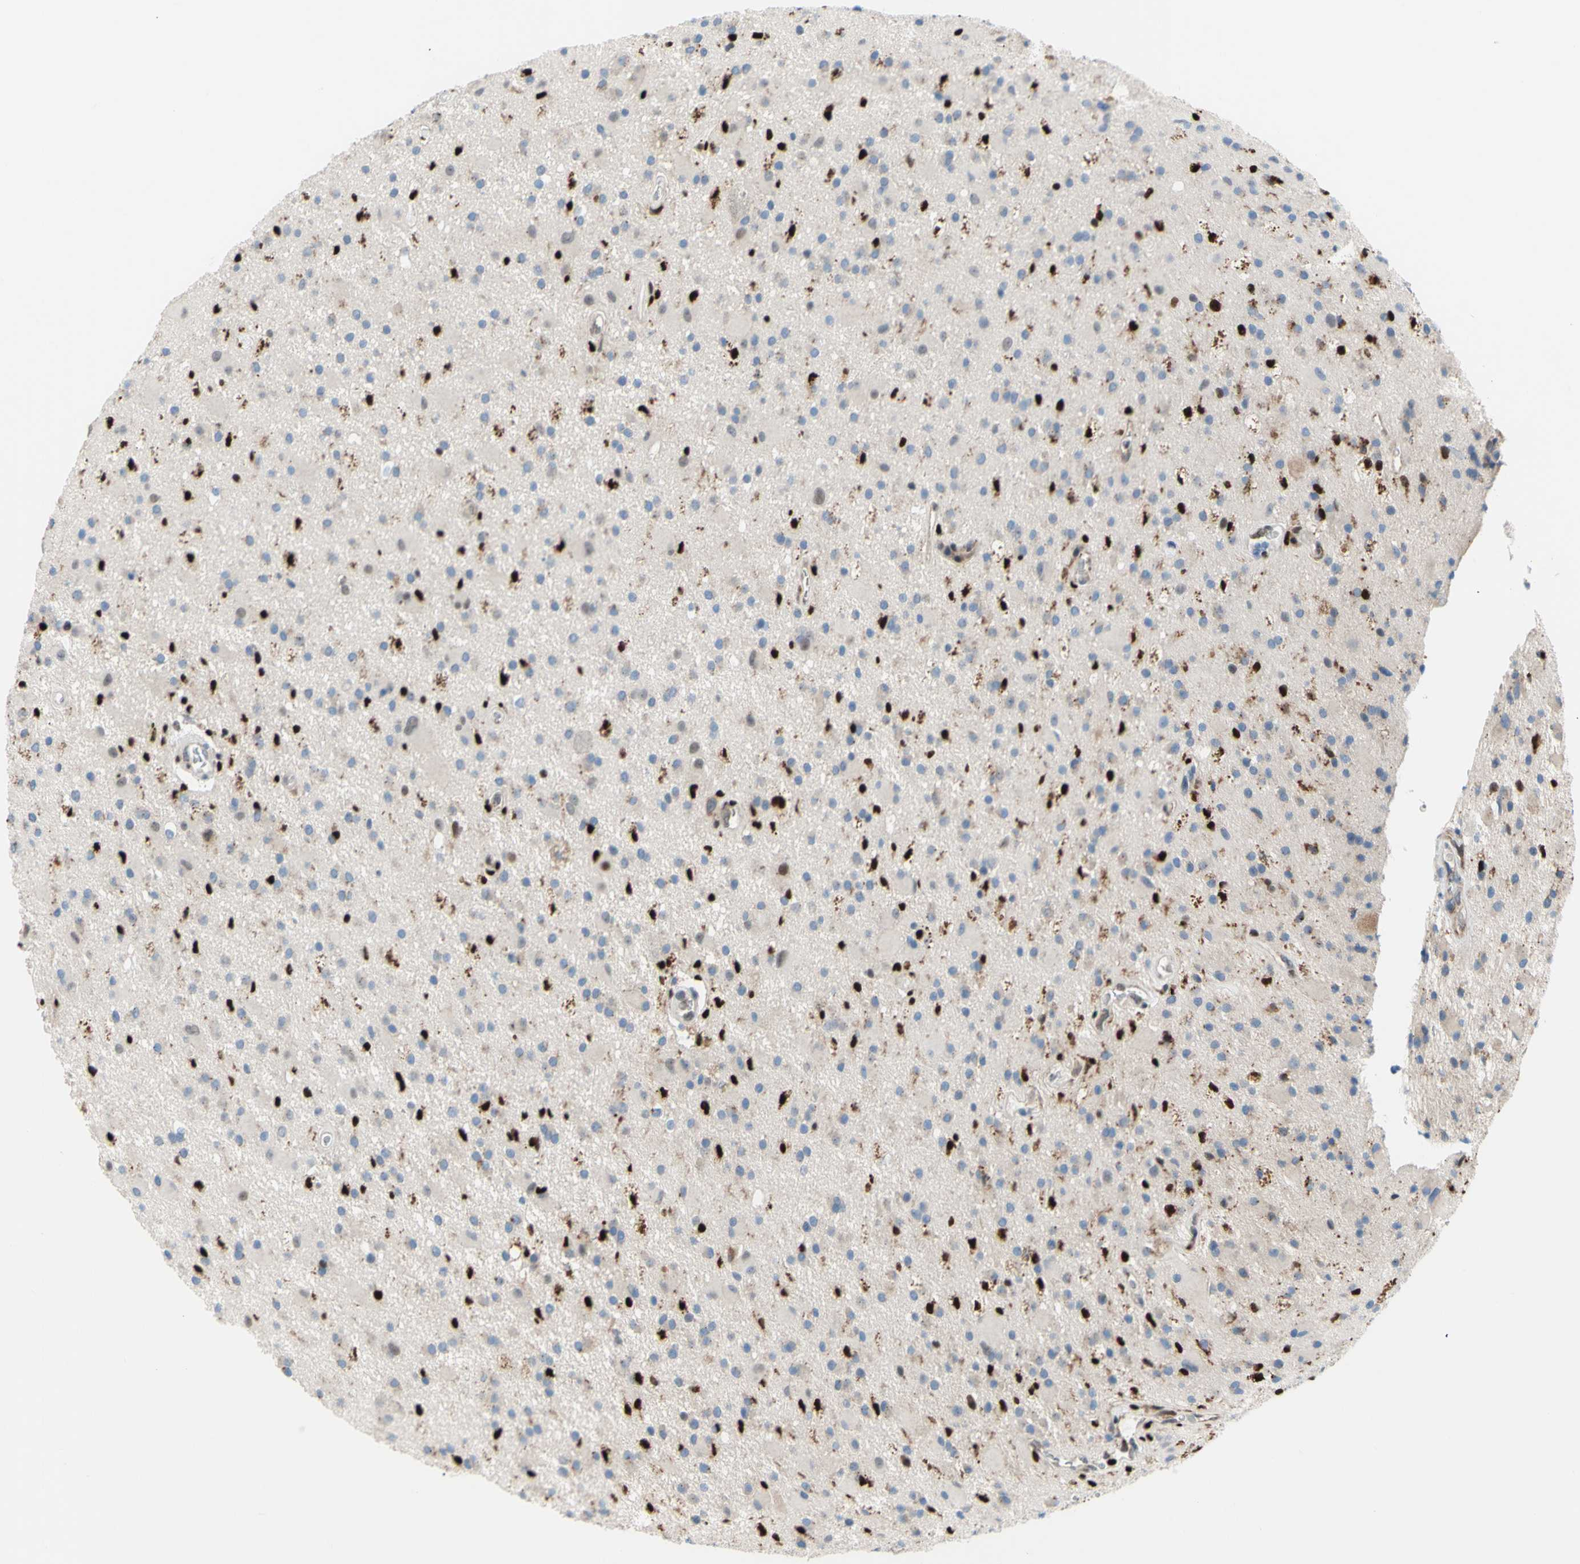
{"staining": {"intensity": "negative", "quantity": "none", "location": "none"}, "tissue": "glioma", "cell_type": "Tumor cells", "image_type": "cancer", "snomed": [{"axis": "morphology", "description": "Glioma, malignant, Low grade"}, {"axis": "topography", "description": "Brain"}], "caption": "Glioma was stained to show a protein in brown. There is no significant positivity in tumor cells. (DAB immunohistochemistry with hematoxylin counter stain).", "gene": "EED", "patient": {"sex": "male", "age": 58}}